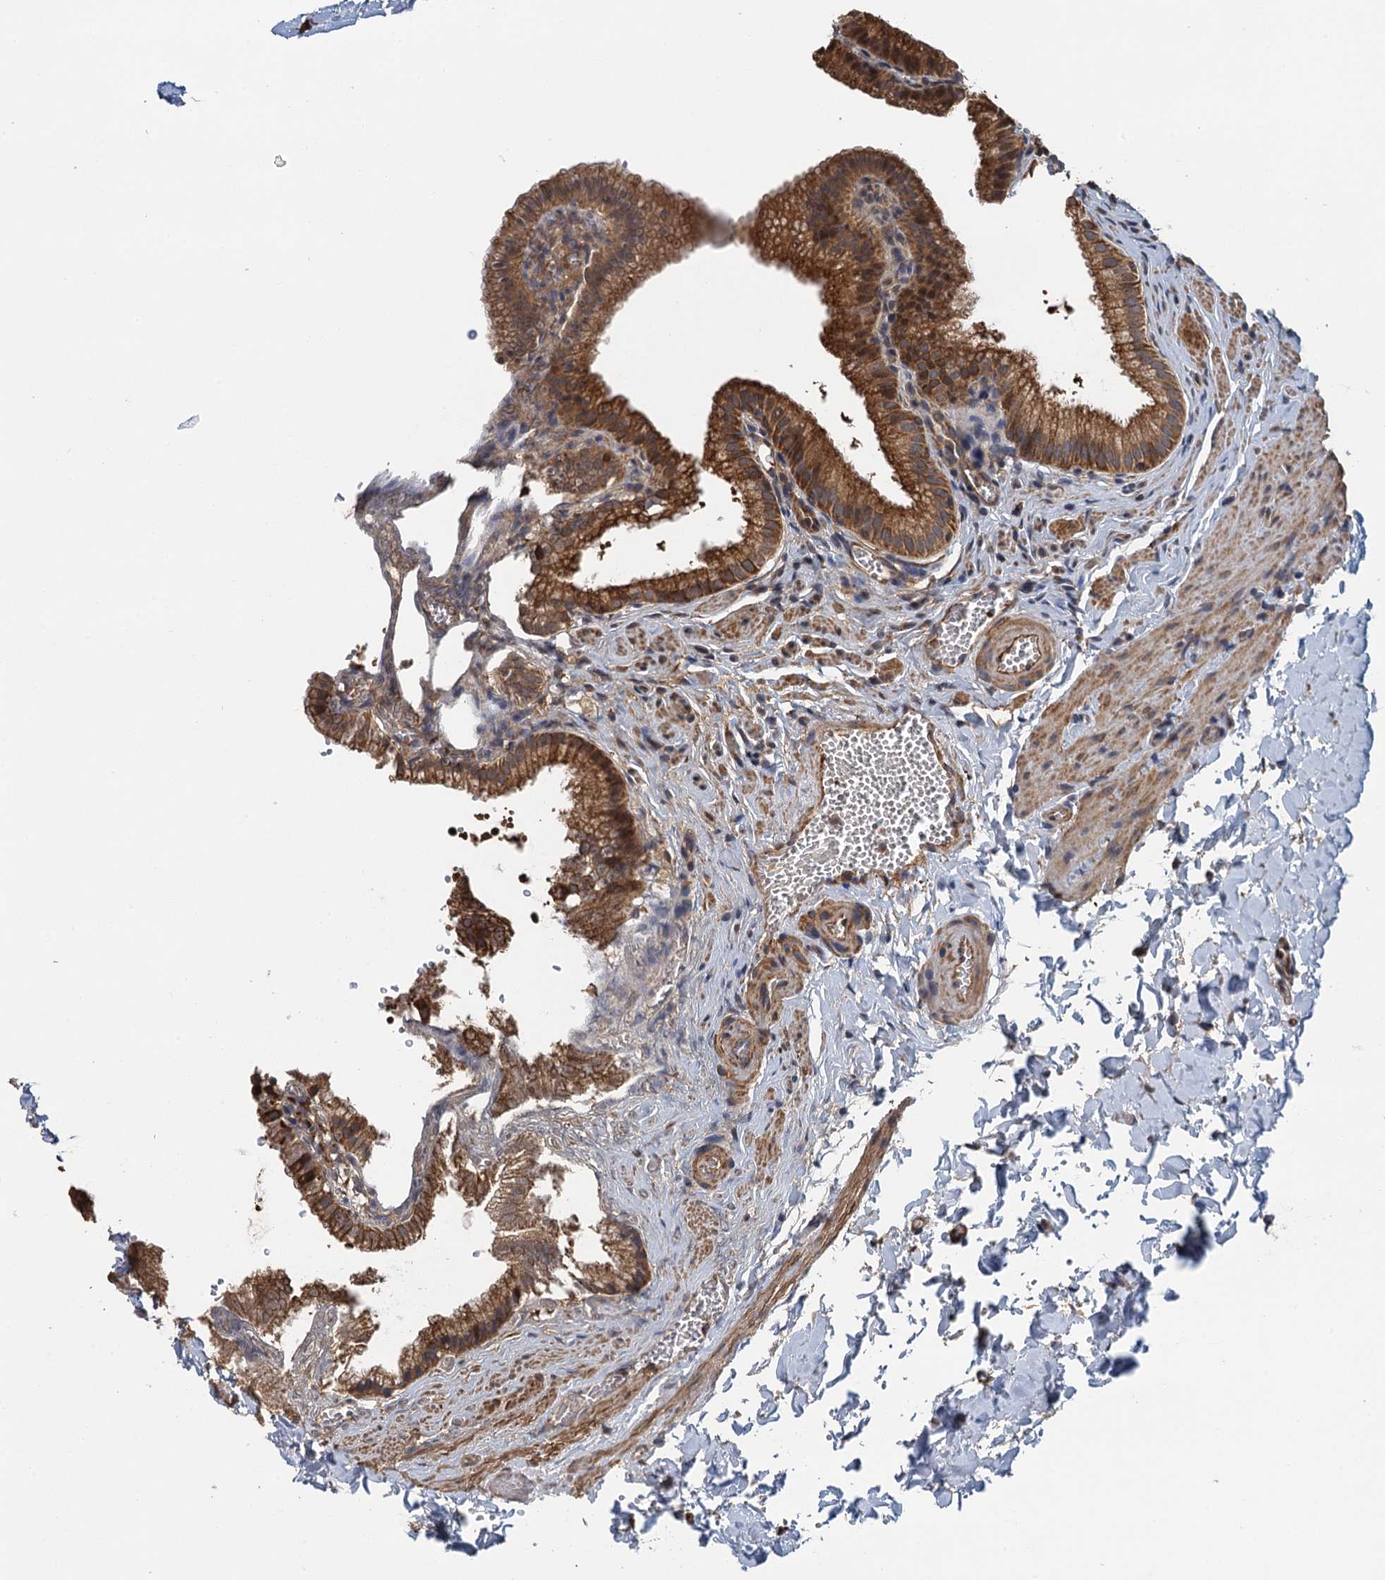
{"staining": {"intensity": "strong", "quantity": ">75%", "location": "cytoplasmic/membranous"}, "tissue": "gallbladder", "cell_type": "Glandular cells", "image_type": "normal", "snomed": [{"axis": "morphology", "description": "Normal tissue, NOS"}, {"axis": "topography", "description": "Gallbladder"}], "caption": "Human gallbladder stained with a protein marker reveals strong staining in glandular cells.", "gene": "MEAK7", "patient": {"sex": "male", "age": 38}}